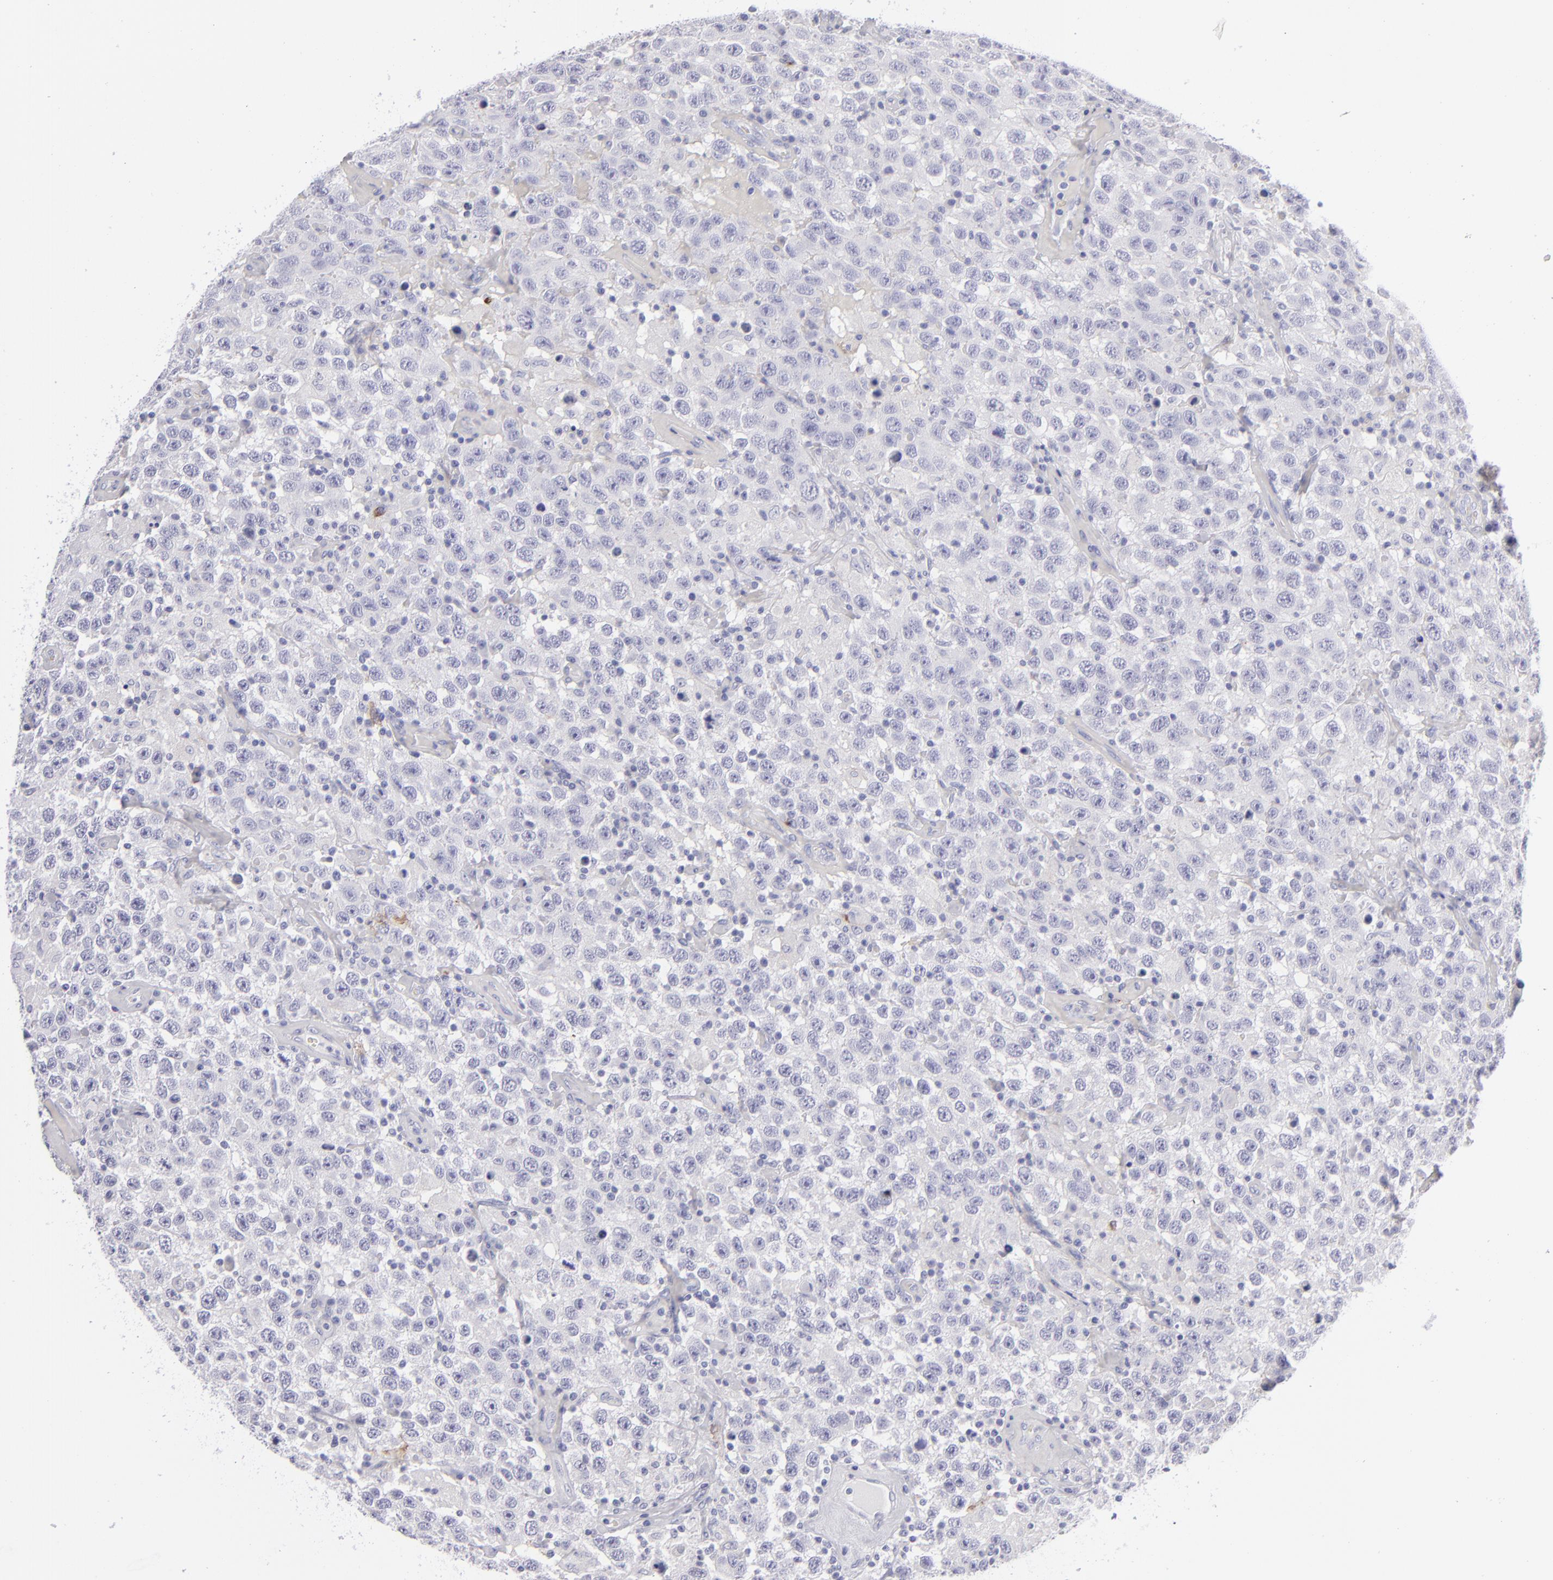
{"staining": {"intensity": "negative", "quantity": "none", "location": "none"}, "tissue": "testis cancer", "cell_type": "Tumor cells", "image_type": "cancer", "snomed": [{"axis": "morphology", "description": "Seminoma, NOS"}, {"axis": "topography", "description": "Testis"}], "caption": "Immunohistochemical staining of human testis cancer displays no significant staining in tumor cells.", "gene": "ANPEP", "patient": {"sex": "male", "age": 41}}